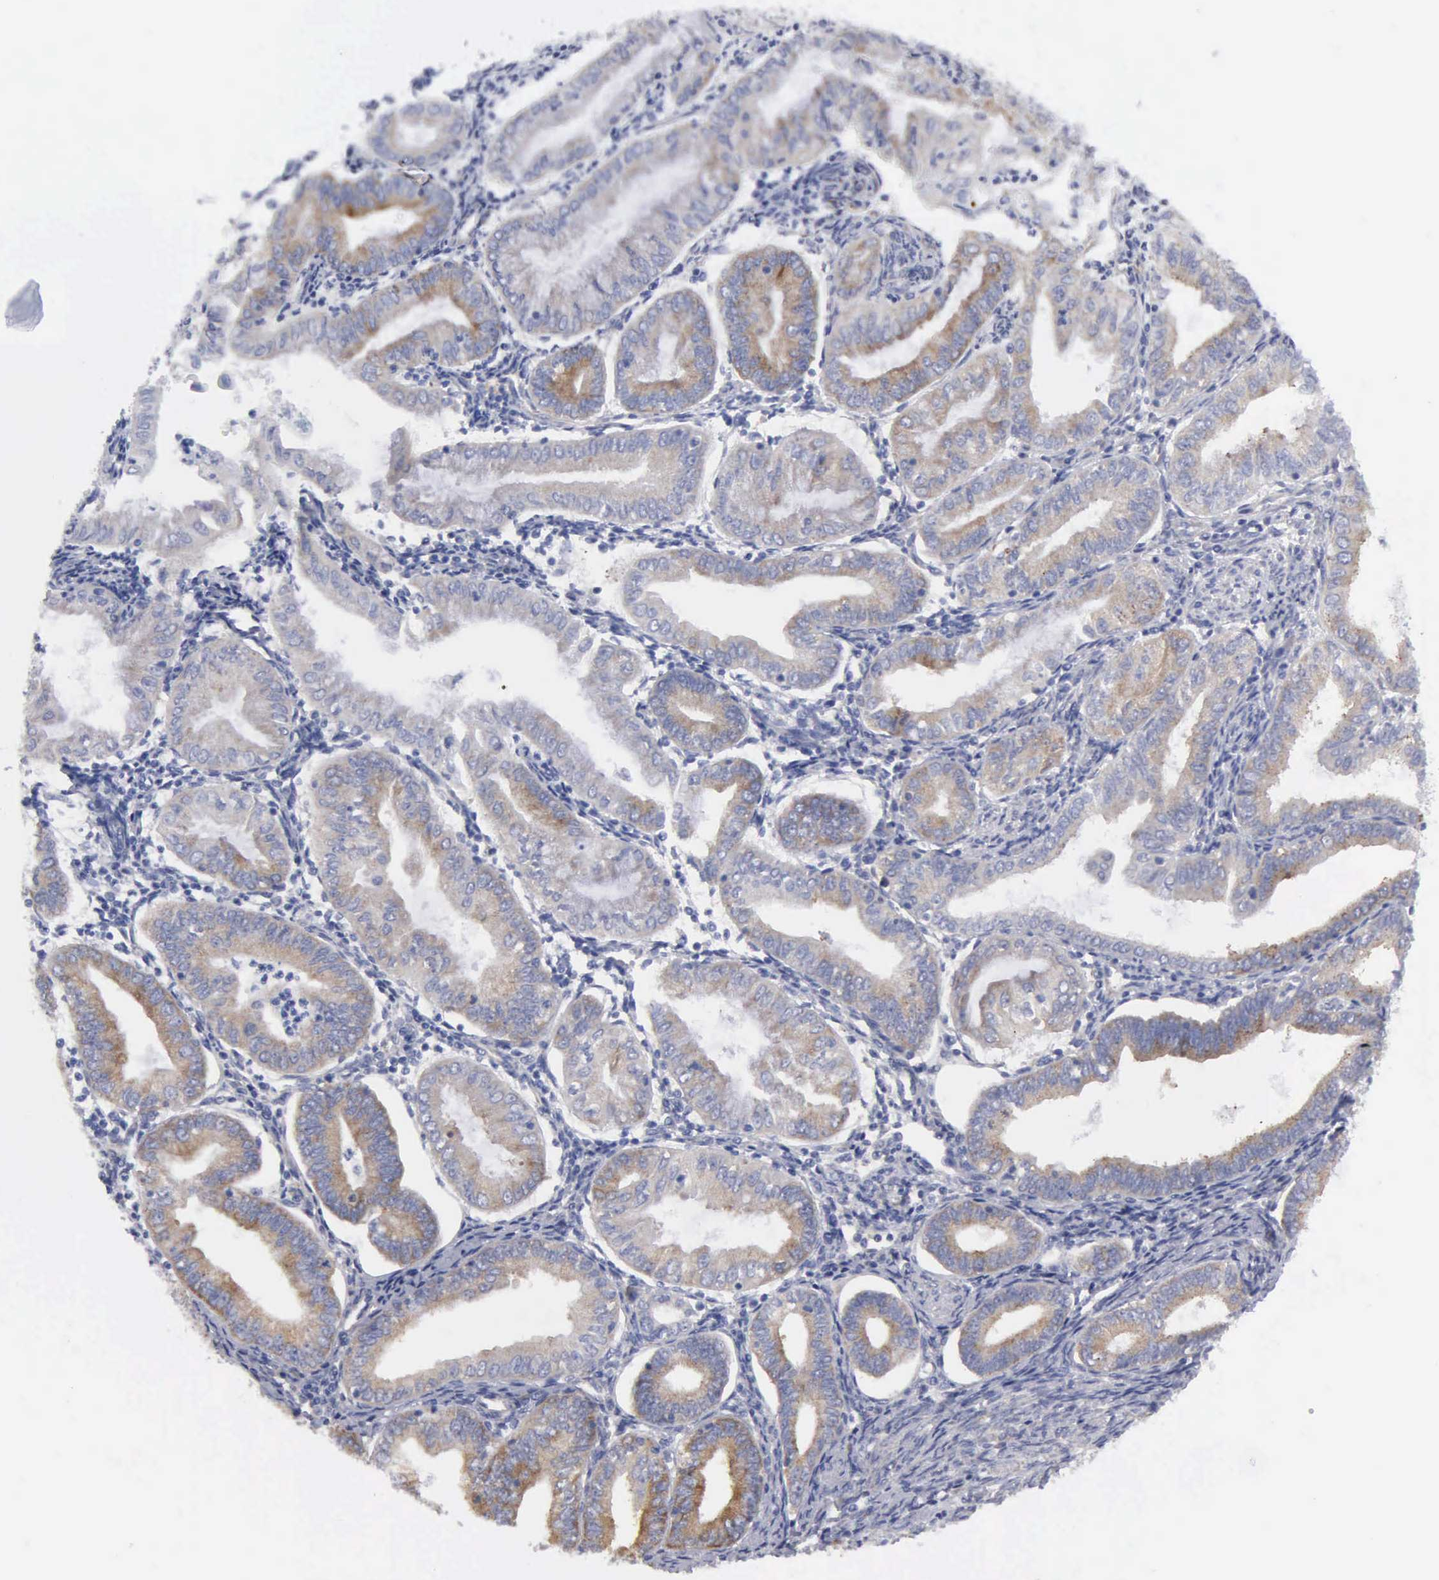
{"staining": {"intensity": "moderate", "quantity": "25%-75%", "location": "cytoplasmic/membranous"}, "tissue": "endometrial cancer", "cell_type": "Tumor cells", "image_type": "cancer", "snomed": [{"axis": "morphology", "description": "Adenocarcinoma, NOS"}, {"axis": "topography", "description": "Endometrium"}], "caption": "Human endometrial cancer (adenocarcinoma) stained for a protein (brown) demonstrates moderate cytoplasmic/membranous positive positivity in approximately 25%-75% of tumor cells.", "gene": "TXLNG", "patient": {"sex": "female", "age": 55}}